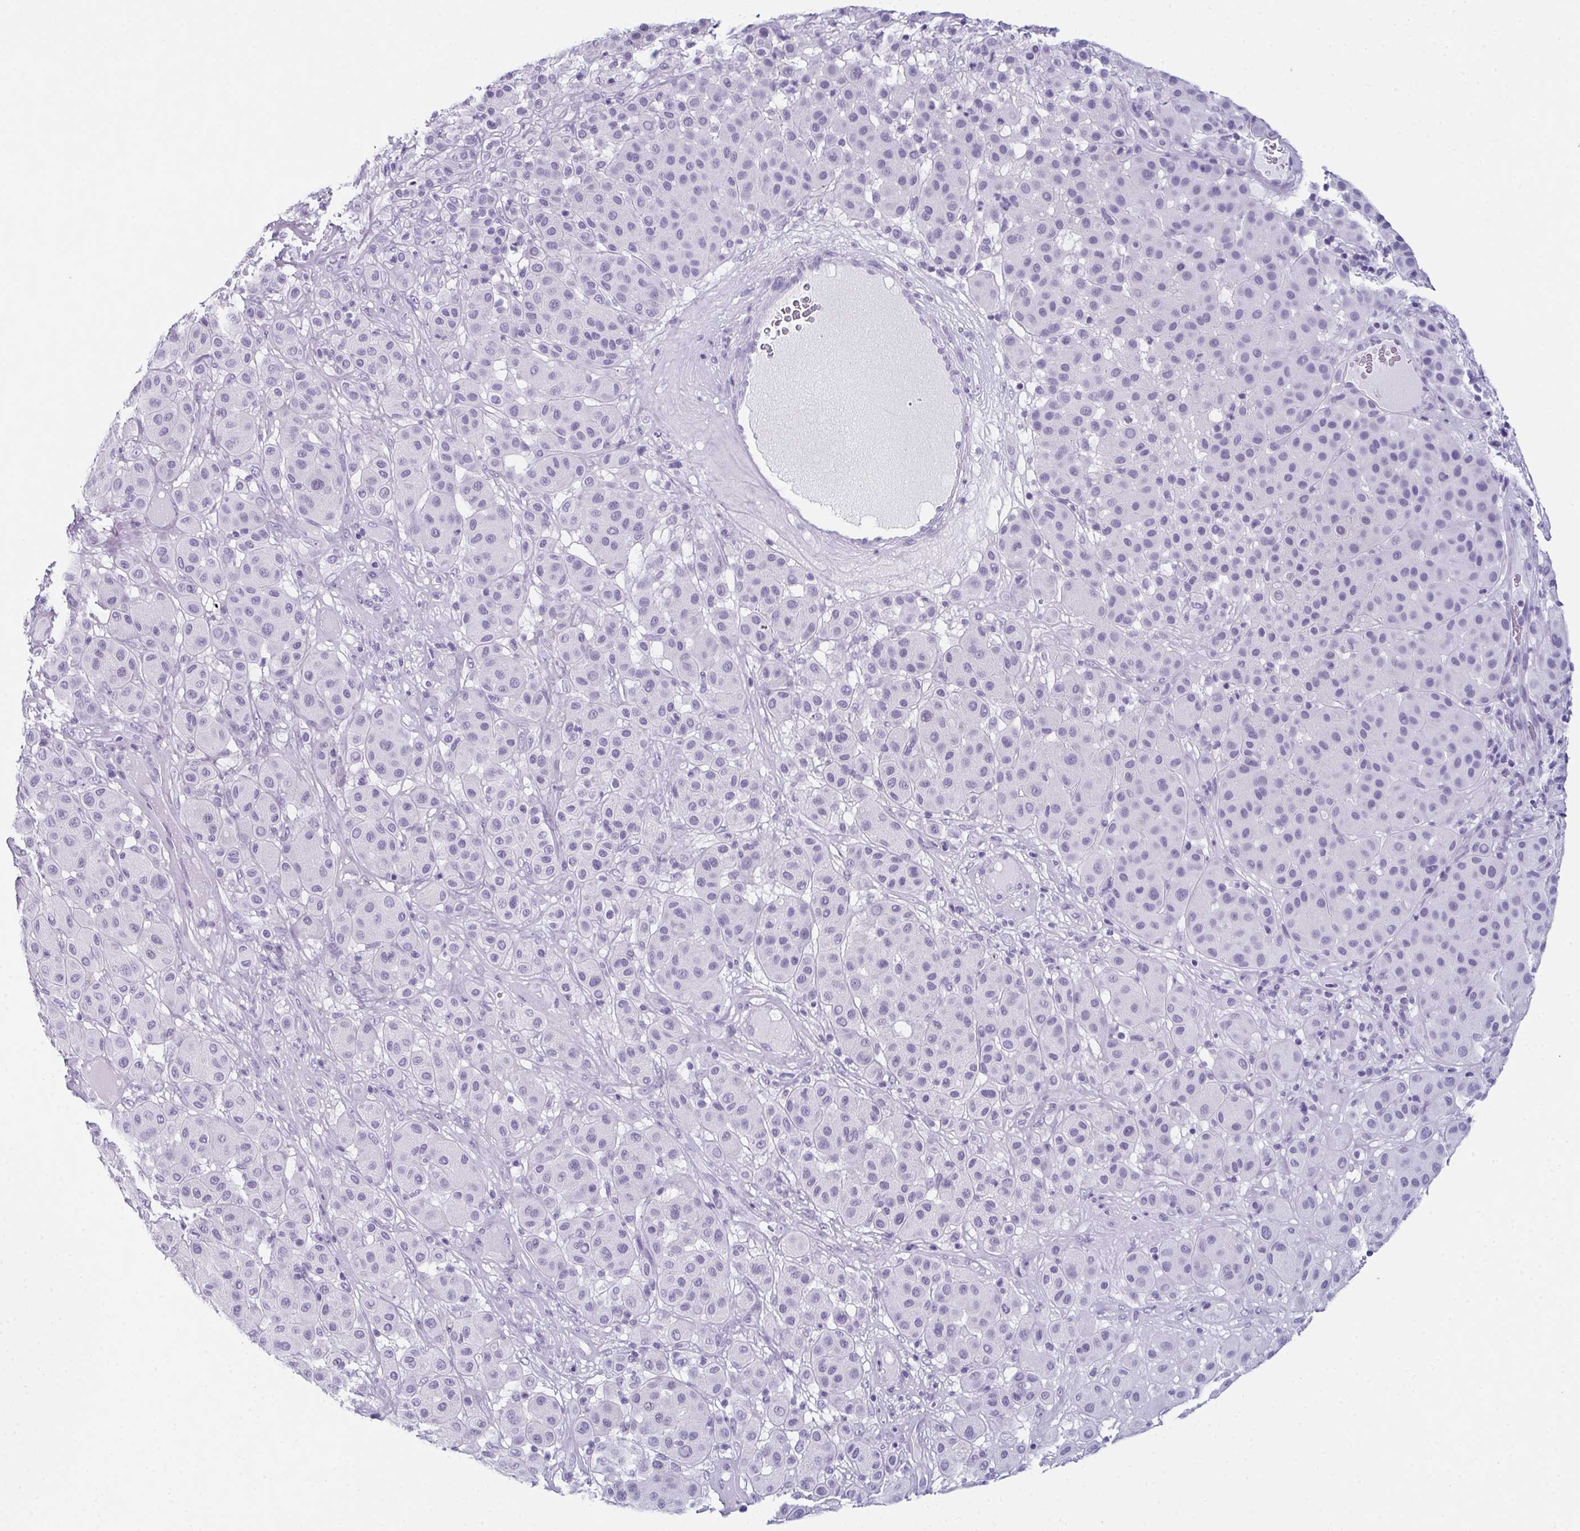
{"staining": {"intensity": "negative", "quantity": "none", "location": "none"}, "tissue": "melanoma", "cell_type": "Tumor cells", "image_type": "cancer", "snomed": [{"axis": "morphology", "description": "Malignant melanoma, Metastatic site"}, {"axis": "topography", "description": "Smooth muscle"}], "caption": "Immunohistochemical staining of human melanoma displays no significant staining in tumor cells.", "gene": "ENKUR", "patient": {"sex": "male", "age": 41}}